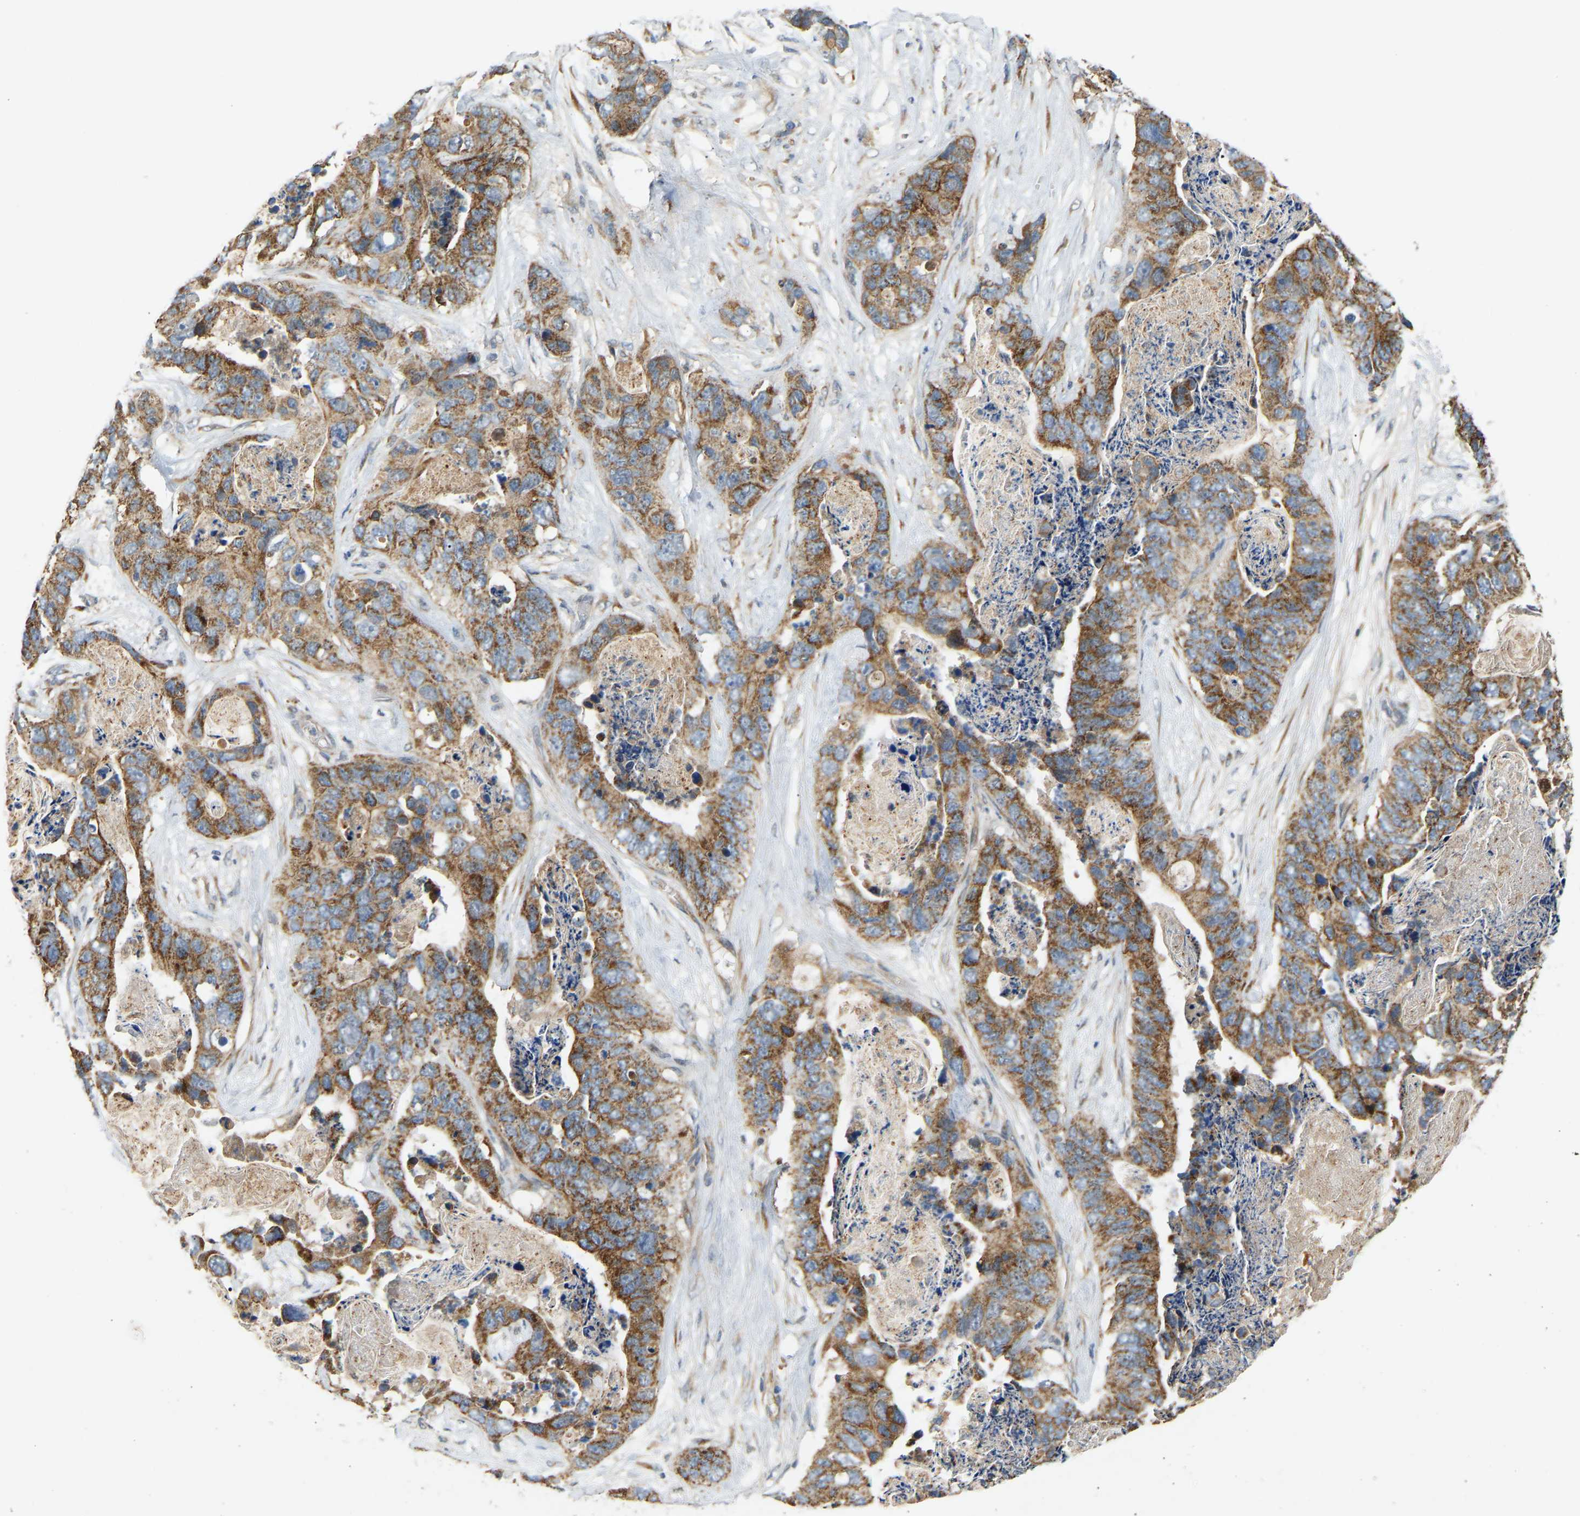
{"staining": {"intensity": "moderate", "quantity": ">75%", "location": "cytoplasmic/membranous"}, "tissue": "stomach cancer", "cell_type": "Tumor cells", "image_type": "cancer", "snomed": [{"axis": "morphology", "description": "Adenocarcinoma, NOS"}, {"axis": "topography", "description": "Stomach"}], "caption": "Immunohistochemistry of human stomach adenocarcinoma displays medium levels of moderate cytoplasmic/membranous staining in approximately >75% of tumor cells. The staining was performed using DAB to visualize the protein expression in brown, while the nuclei were stained in blue with hematoxylin (Magnification: 20x).", "gene": "PTCD1", "patient": {"sex": "female", "age": 89}}